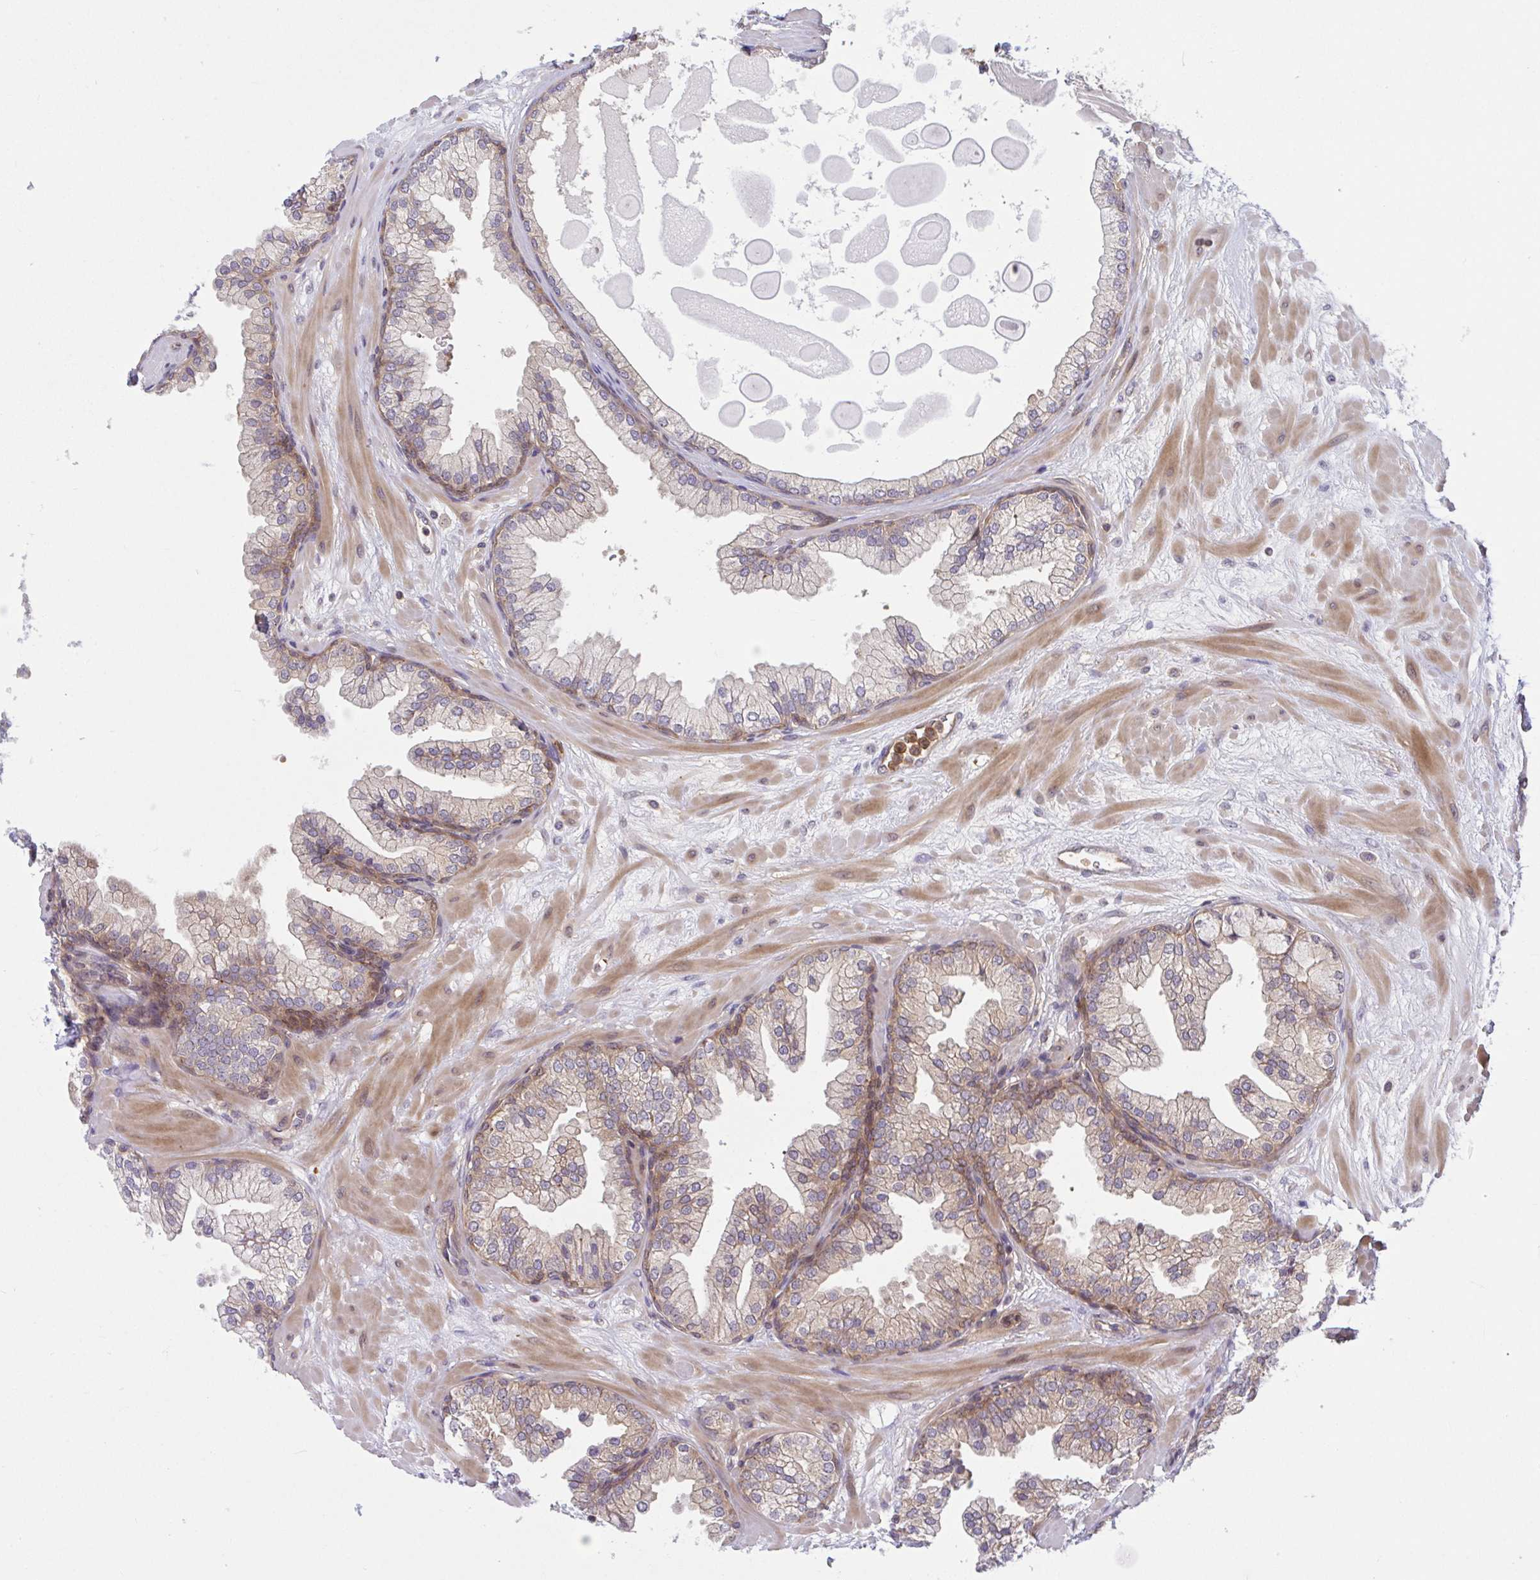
{"staining": {"intensity": "moderate", "quantity": "25%-75%", "location": "cytoplasmic/membranous"}, "tissue": "prostate", "cell_type": "Glandular cells", "image_type": "normal", "snomed": [{"axis": "morphology", "description": "Normal tissue, NOS"}, {"axis": "topography", "description": "Prostate"}, {"axis": "topography", "description": "Peripheral nerve tissue"}], "caption": "Immunohistochemical staining of normal human prostate exhibits medium levels of moderate cytoplasmic/membranous staining in approximately 25%-75% of glandular cells. (Stains: DAB (3,3'-diaminobenzidine) in brown, nuclei in blue, Microscopy: brightfield microscopy at high magnification).", "gene": "LMNTD2", "patient": {"sex": "male", "age": 61}}